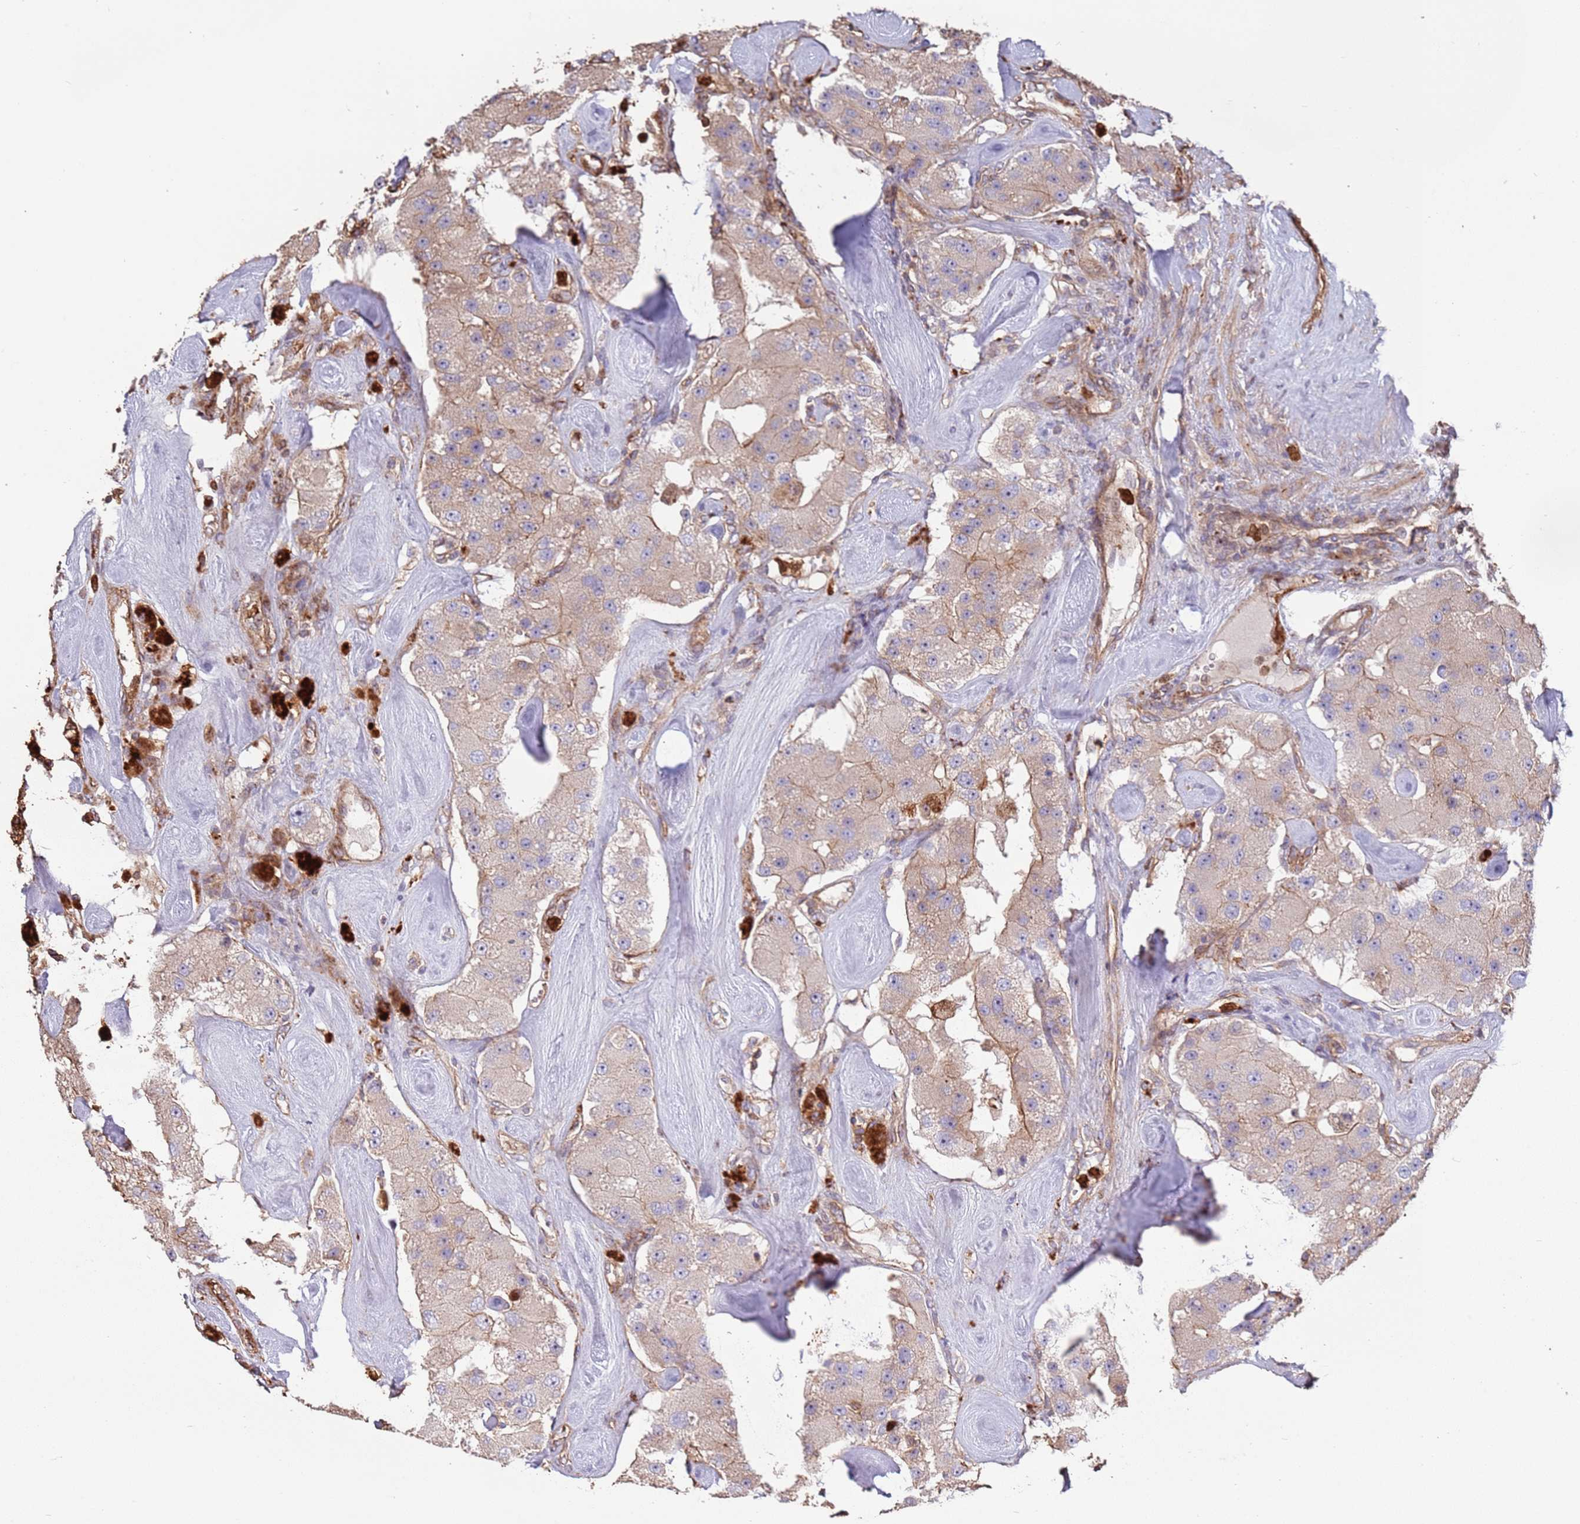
{"staining": {"intensity": "weak", "quantity": "25%-75%", "location": "cytoplasmic/membranous"}, "tissue": "carcinoid", "cell_type": "Tumor cells", "image_type": "cancer", "snomed": [{"axis": "morphology", "description": "Carcinoid, malignant, NOS"}, {"axis": "topography", "description": "Pancreas"}], "caption": "Tumor cells exhibit low levels of weak cytoplasmic/membranous positivity in about 25%-75% of cells in carcinoid. The staining is performed using DAB brown chromogen to label protein expression. The nuclei are counter-stained blue using hematoxylin.", "gene": "NDUFAF4", "patient": {"sex": "male", "age": 41}}